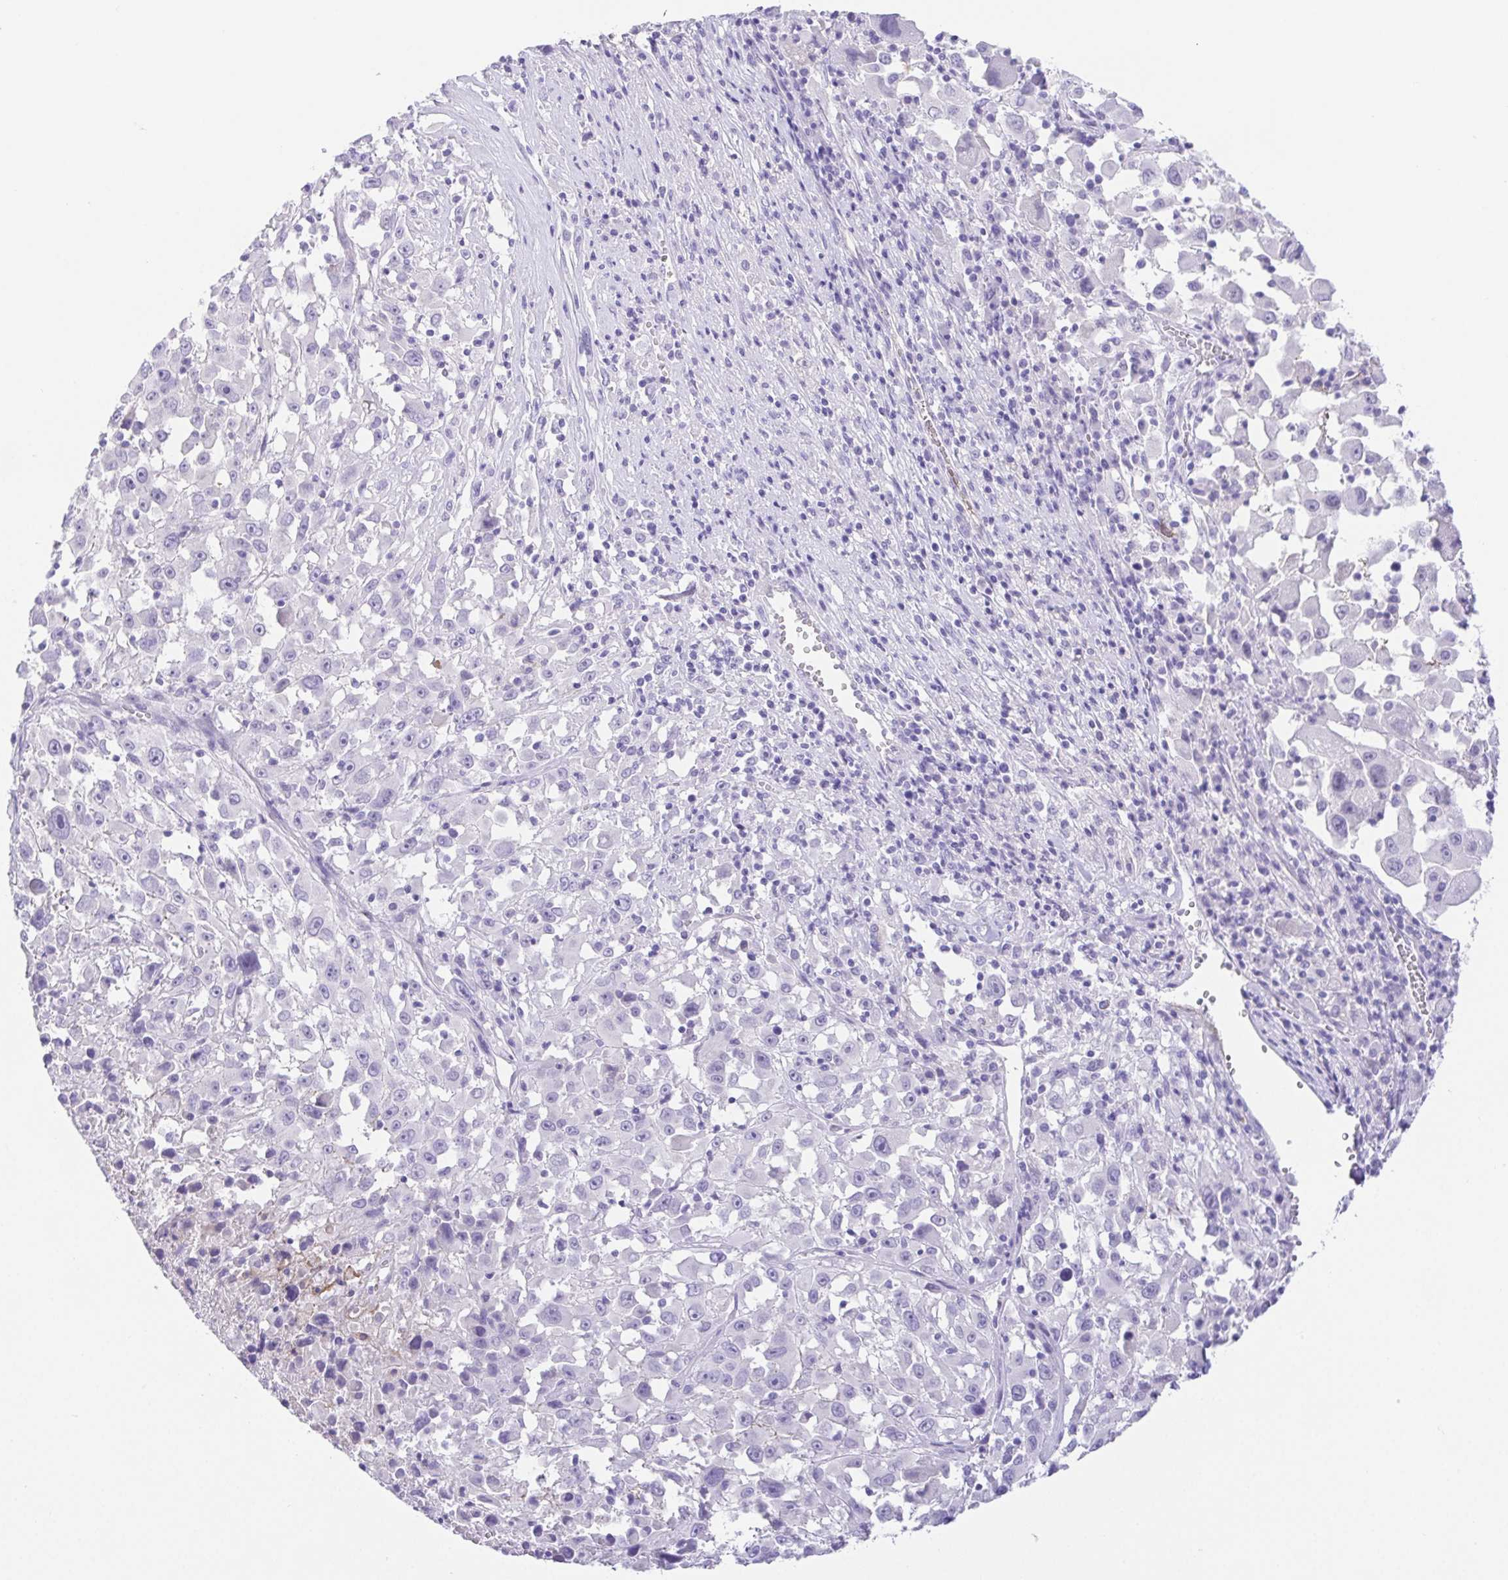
{"staining": {"intensity": "negative", "quantity": "none", "location": "none"}, "tissue": "melanoma", "cell_type": "Tumor cells", "image_type": "cancer", "snomed": [{"axis": "morphology", "description": "Malignant melanoma, Metastatic site"}, {"axis": "topography", "description": "Soft tissue"}], "caption": "High magnification brightfield microscopy of melanoma stained with DAB (brown) and counterstained with hematoxylin (blue): tumor cells show no significant staining. (DAB (3,3'-diaminobenzidine) immunohistochemistry (IHC) visualized using brightfield microscopy, high magnification).", "gene": "SPATA4", "patient": {"sex": "male", "age": 50}}